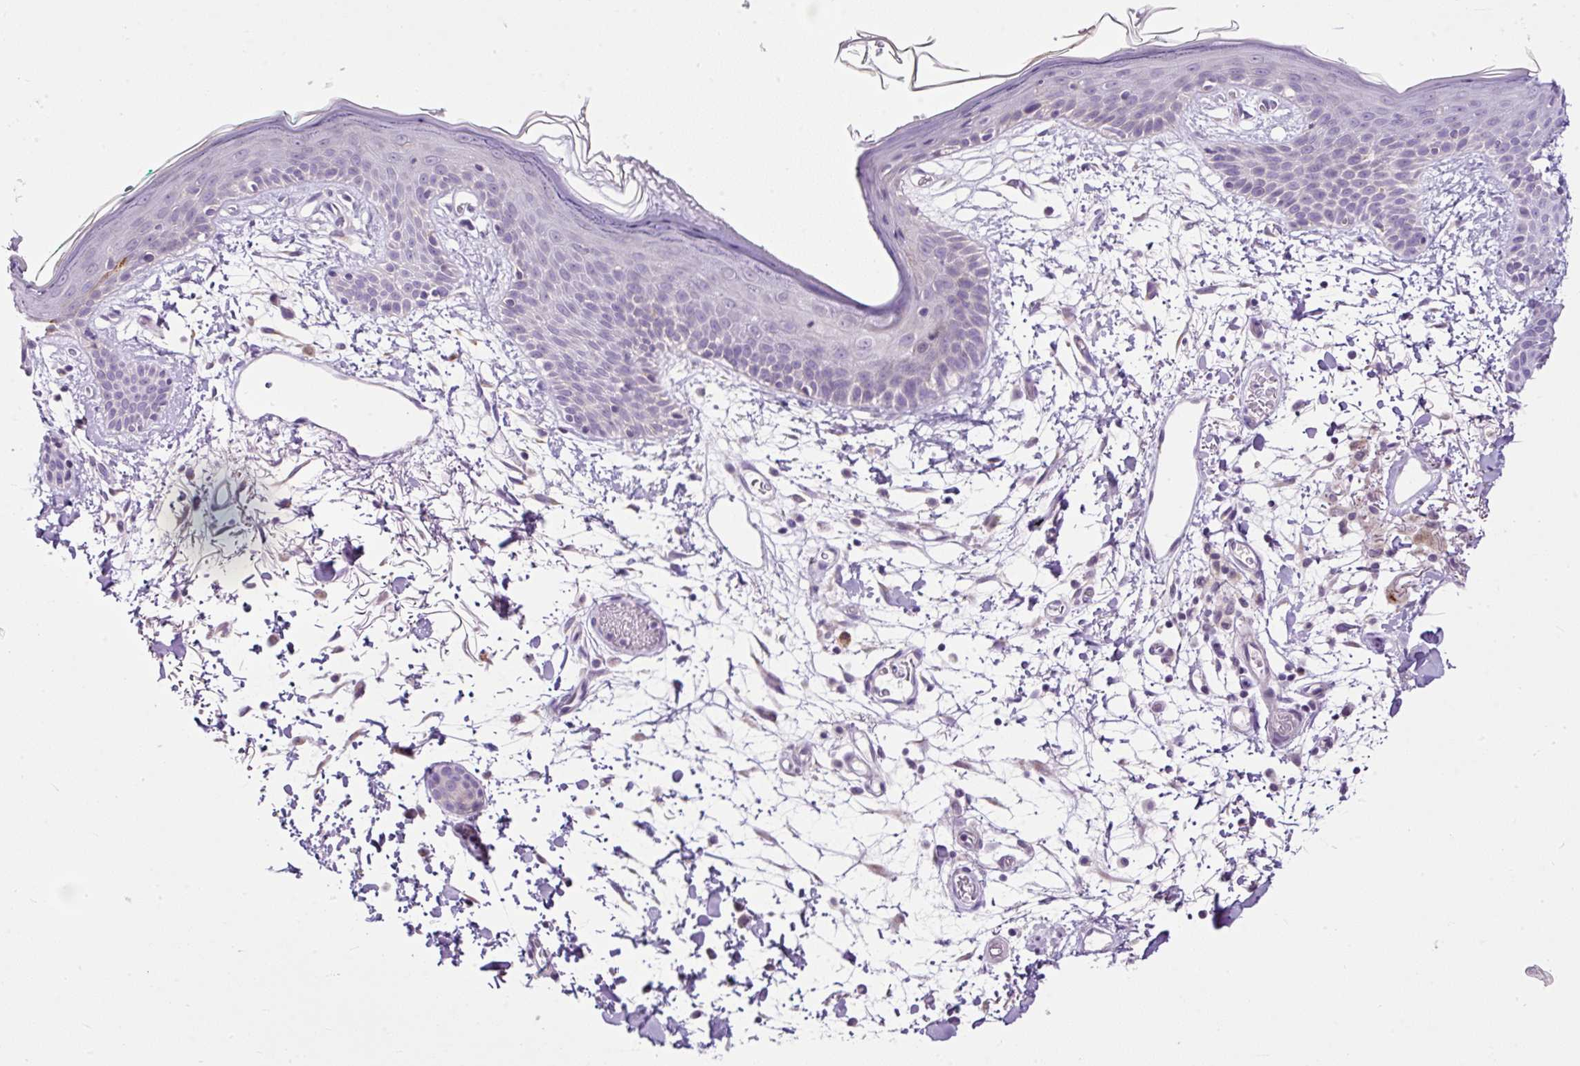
{"staining": {"intensity": "negative", "quantity": "none", "location": "none"}, "tissue": "skin", "cell_type": "Fibroblasts", "image_type": "normal", "snomed": [{"axis": "morphology", "description": "Normal tissue, NOS"}, {"axis": "topography", "description": "Skin"}], "caption": "An immunohistochemistry (IHC) micrograph of normal skin is shown. There is no staining in fibroblasts of skin. (DAB immunohistochemistry (IHC) visualized using brightfield microscopy, high magnification).", "gene": "FMC1", "patient": {"sex": "male", "age": 79}}